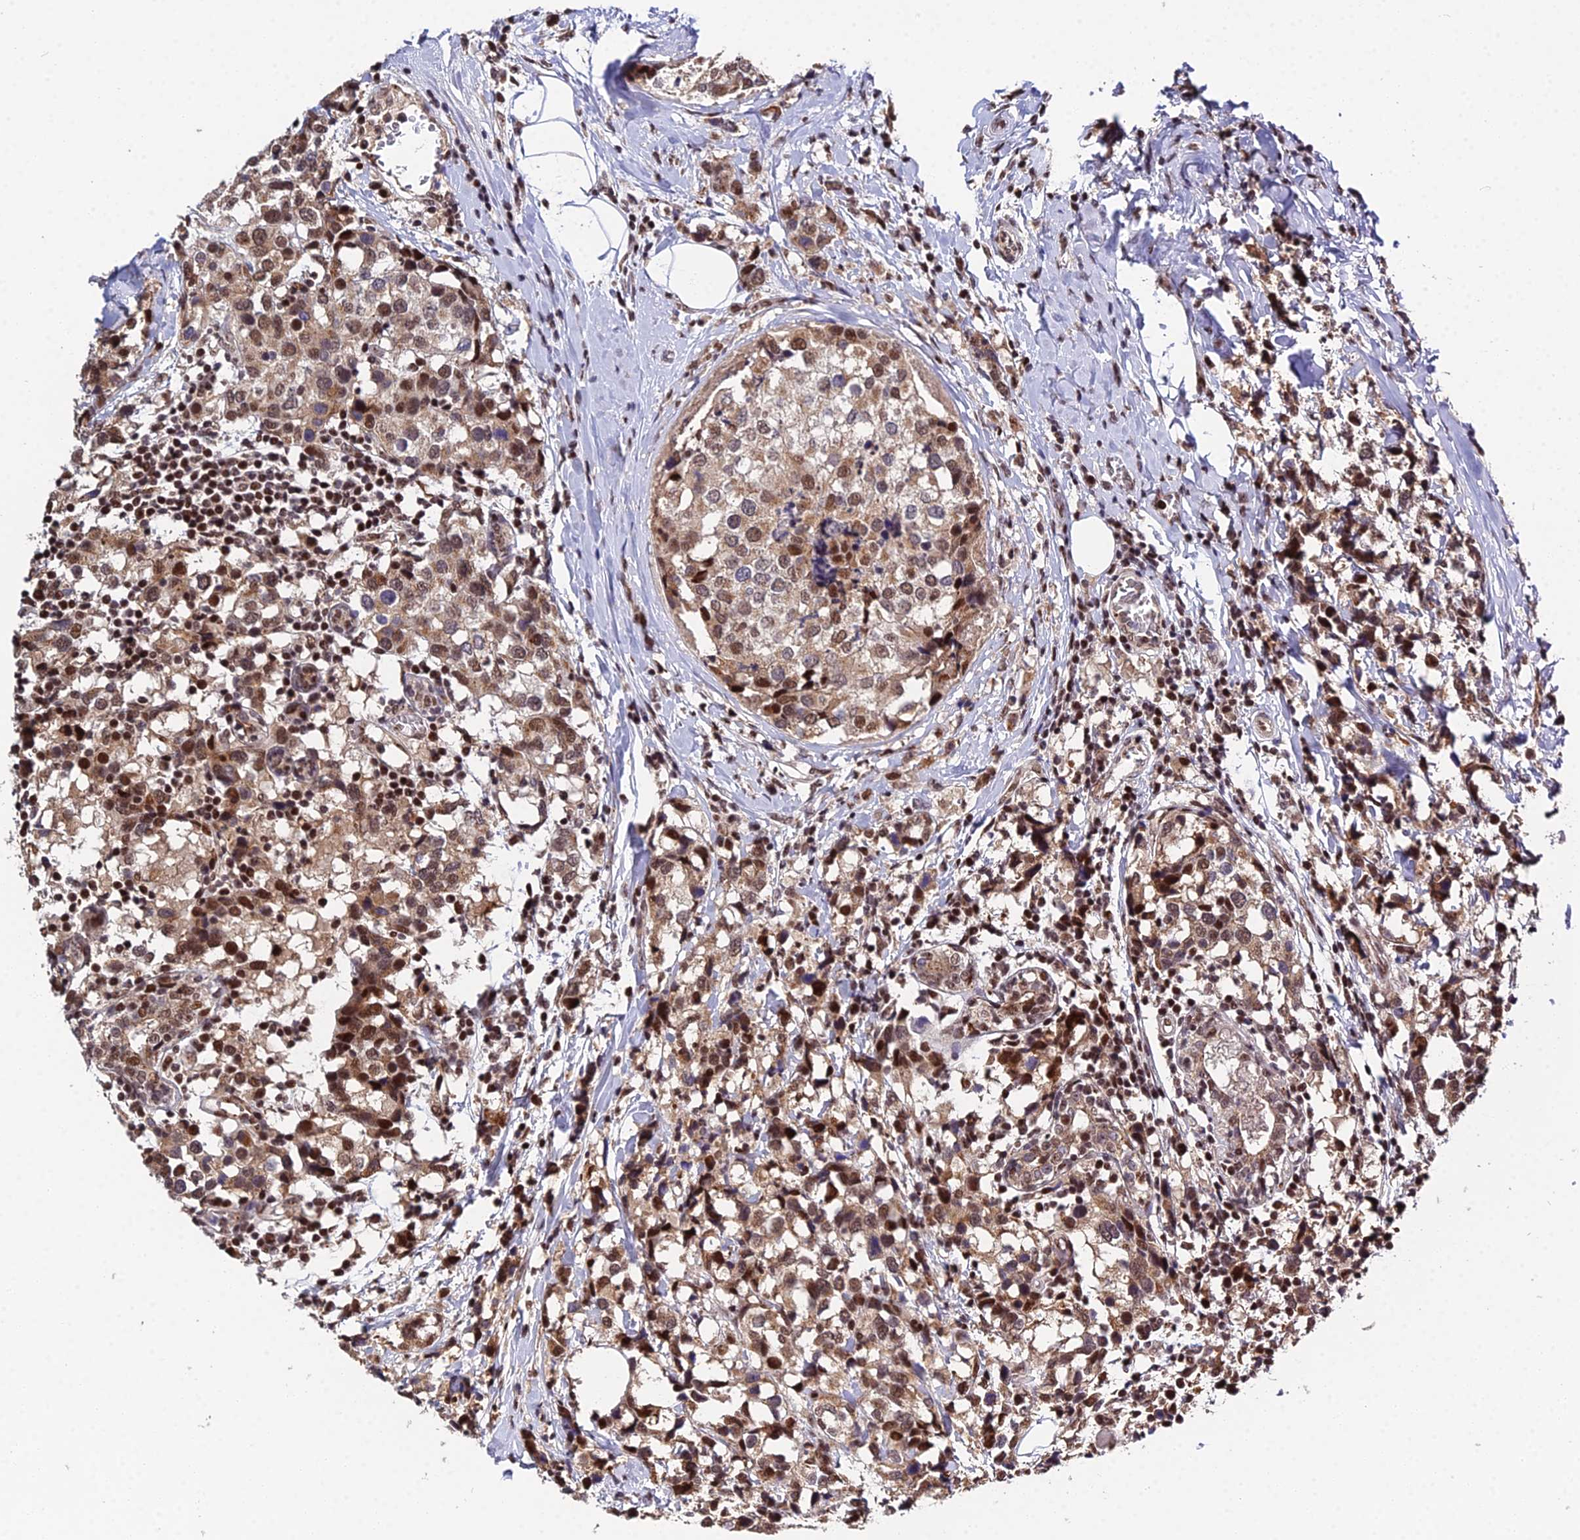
{"staining": {"intensity": "moderate", "quantity": ">75%", "location": "cytoplasmic/membranous,nuclear"}, "tissue": "breast cancer", "cell_type": "Tumor cells", "image_type": "cancer", "snomed": [{"axis": "morphology", "description": "Lobular carcinoma"}, {"axis": "topography", "description": "Breast"}], "caption": "Breast cancer (lobular carcinoma) stained with a brown dye demonstrates moderate cytoplasmic/membranous and nuclear positive expression in about >75% of tumor cells.", "gene": "ARL2", "patient": {"sex": "female", "age": 59}}